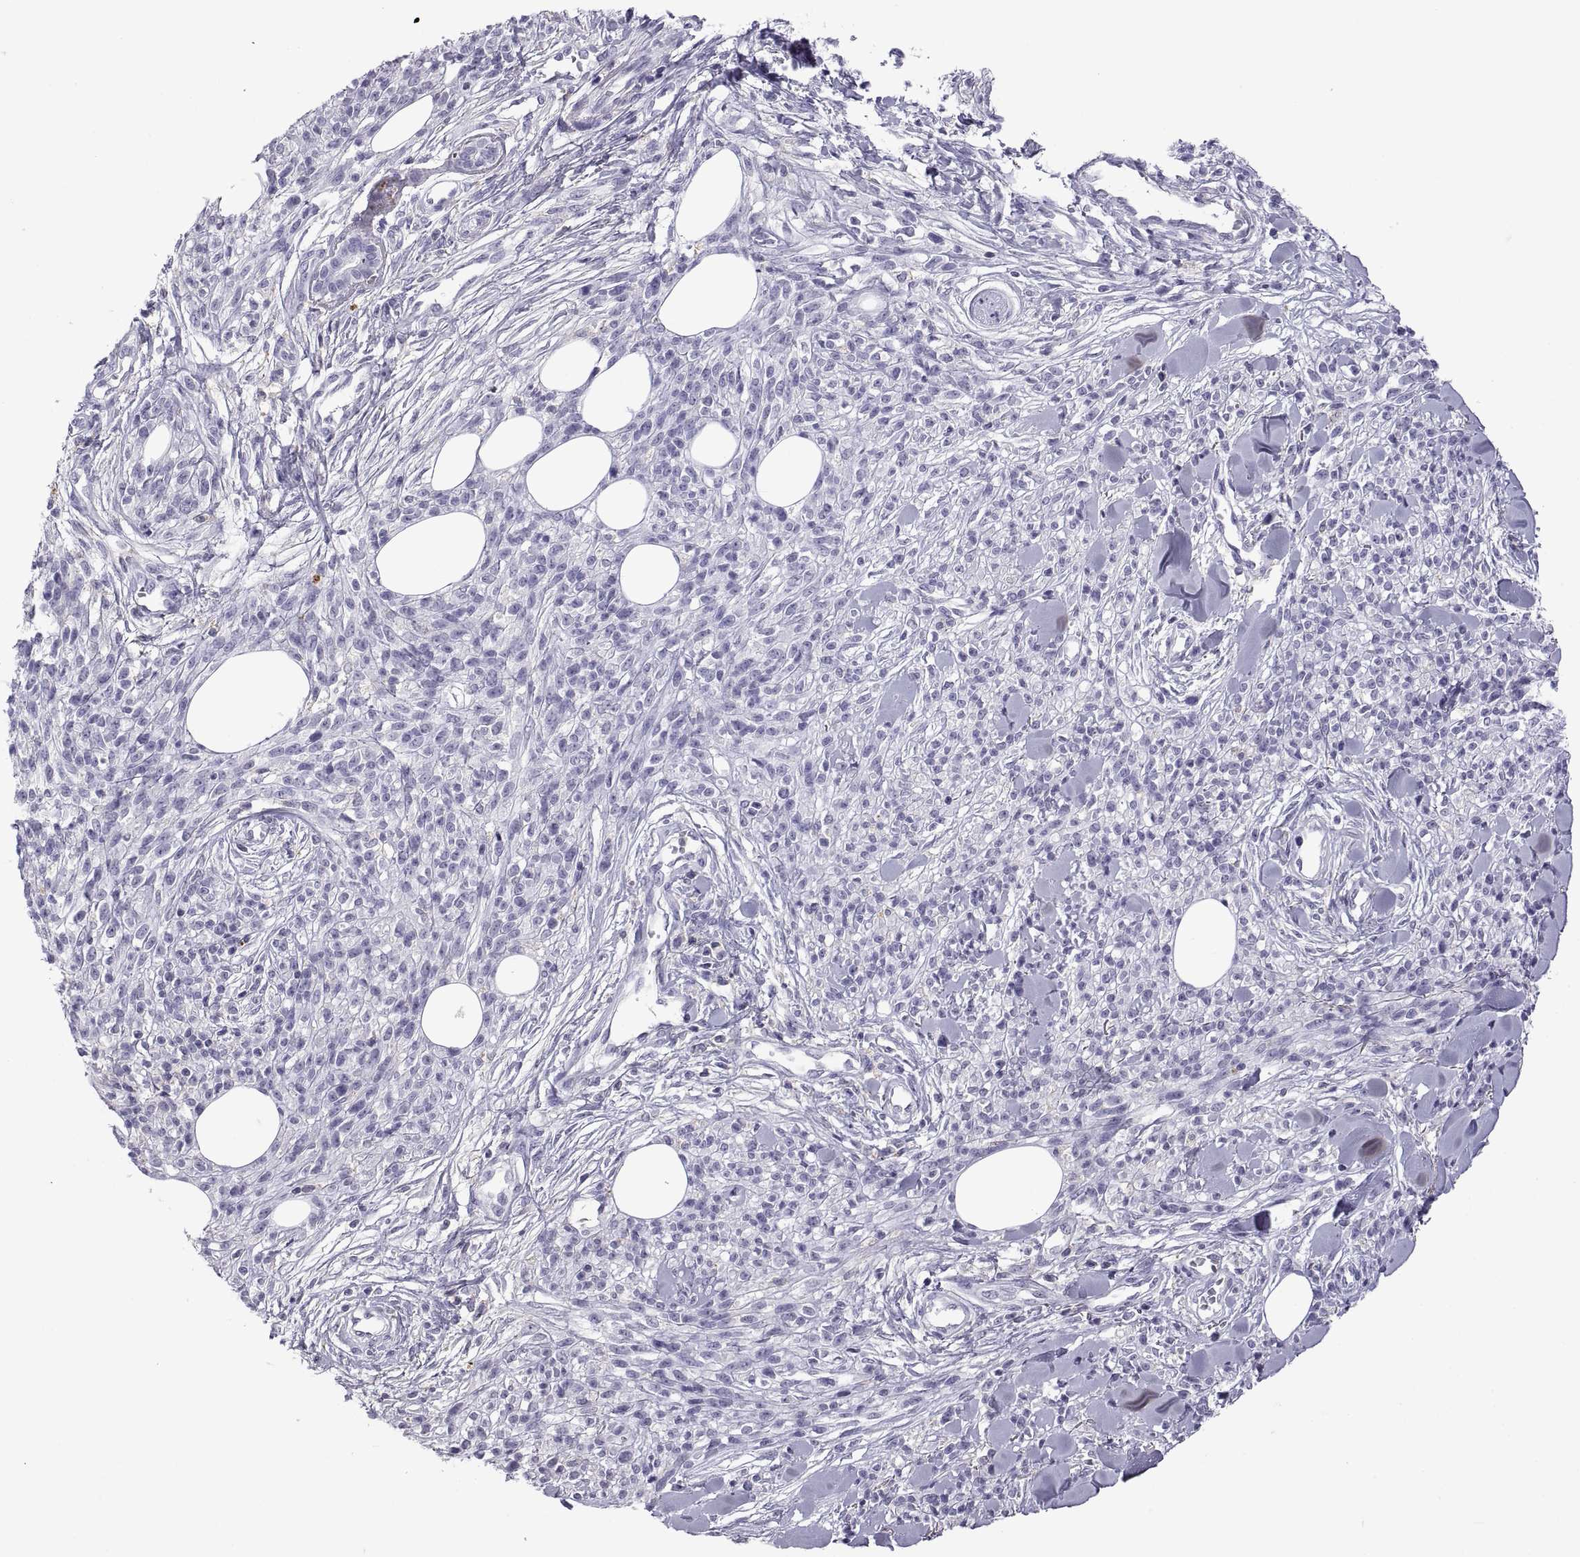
{"staining": {"intensity": "negative", "quantity": "none", "location": "none"}, "tissue": "melanoma", "cell_type": "Tumor cells", "image_type": "cancer", "snomed": [{"axis": "morphology", "description": "Malignant melanoma, NOS"}, {"axis": "topography", "description": "Skin"}, {"axis": "topography", "description": "Skin of trunk"}], "caption": "Melanoma was stained to show a protein in brown. There is no significant expression in tumor cells.", "gene": "RGS19", "patient": {"sex": "male", "age": 74}}